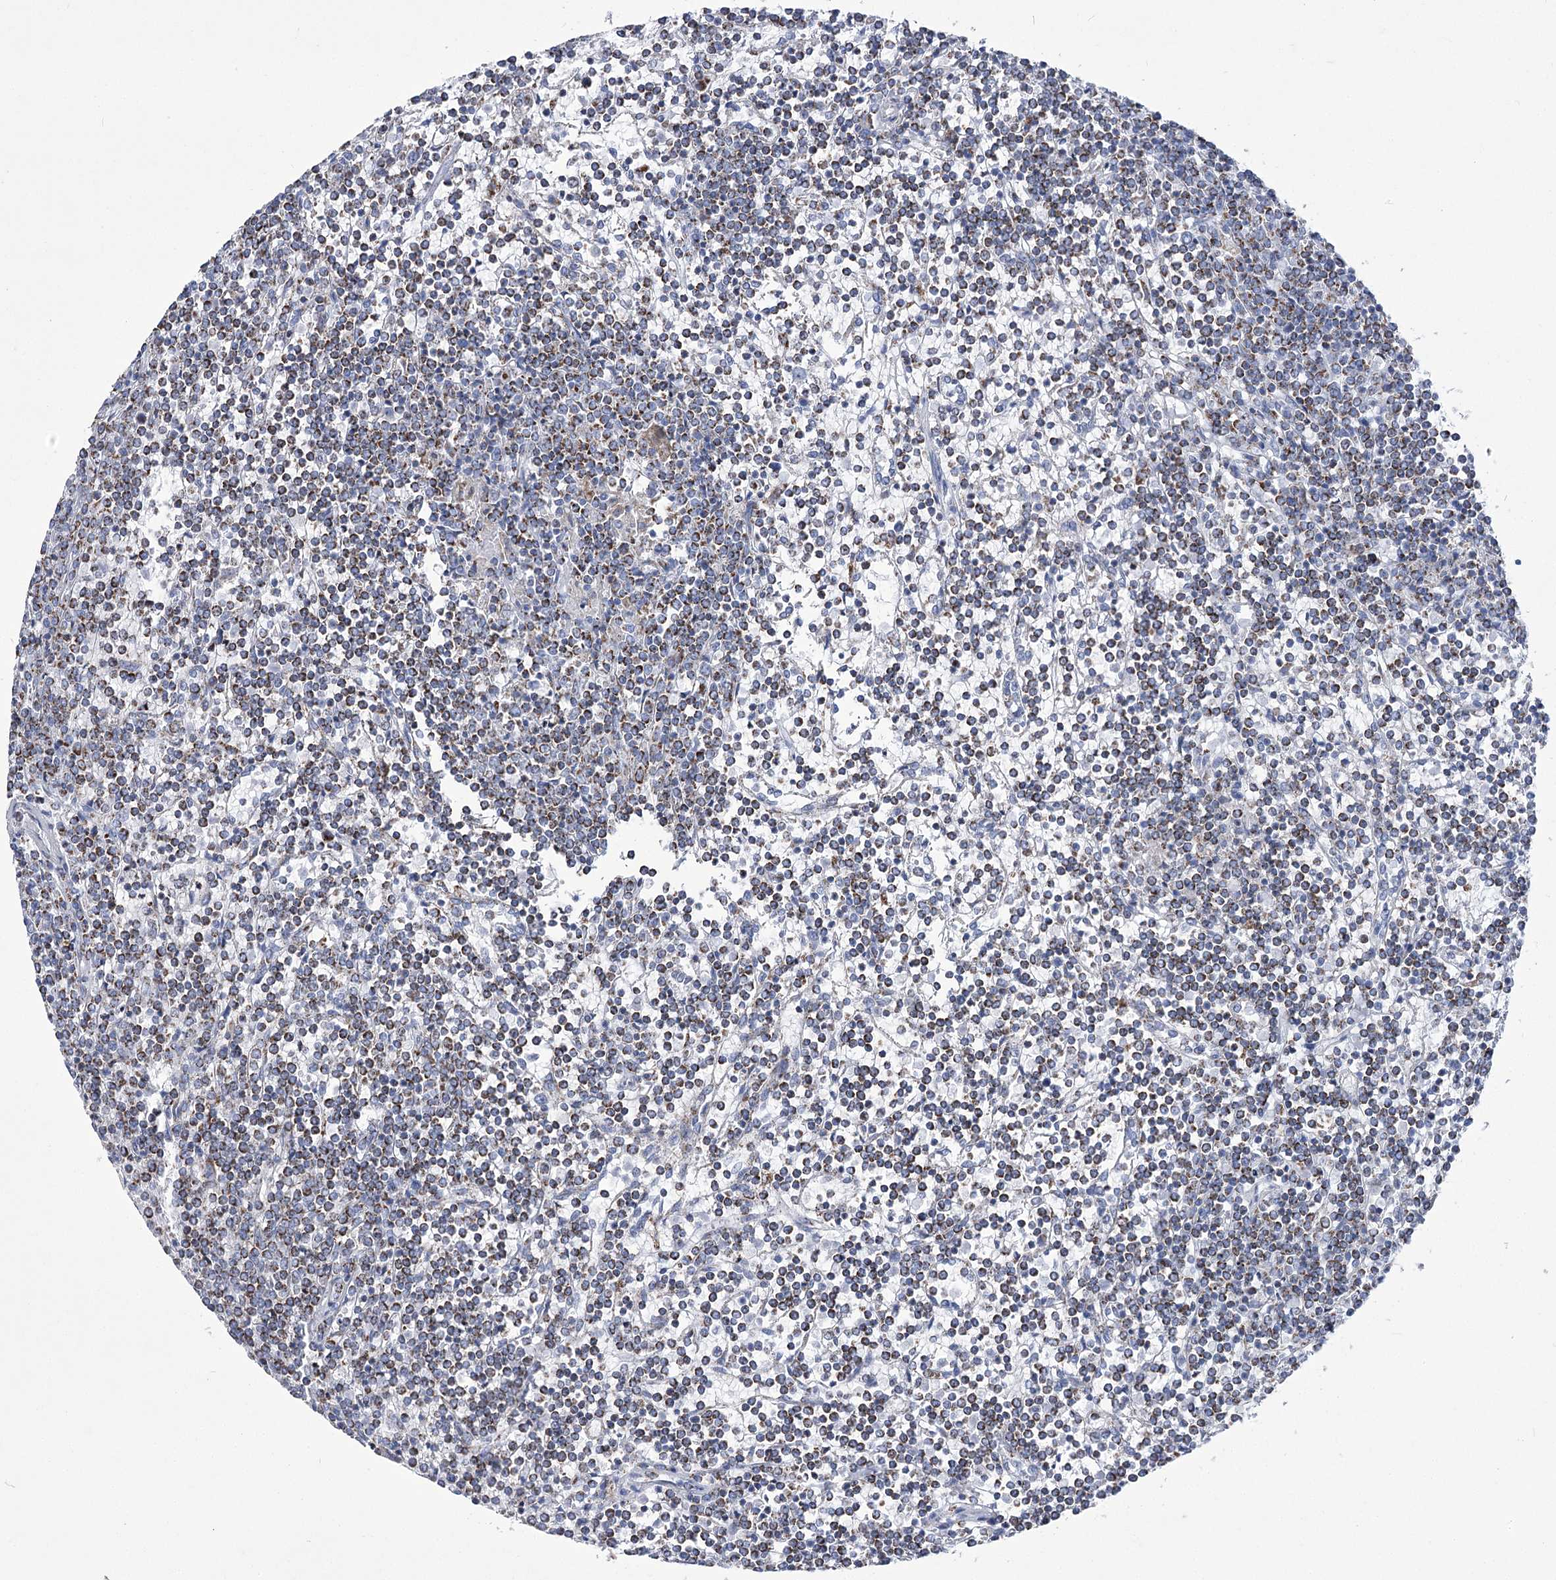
{"staining": {"intensity": "moderate", "quantity": "25%-75%", "location": "cytoplasmic/membranous"}, "tissue": "lymphoma", "cell_type": "Tumor cells", "image_type": "cancer", "snomed": [{"axis": "morphology", "description": "Malignant lymphoma, non-Hodgkin's type, Low grade"}, {"axis": "topography", "description": "Spleen"}], "caption": "The histopathology image demonstrates a brown stain indicating the presence of a protein in the cytoplasmic/membranous of tumor cells in lymphoma.", "gene": "PDHB", "patient": {"sex": "female", "age": 19}}